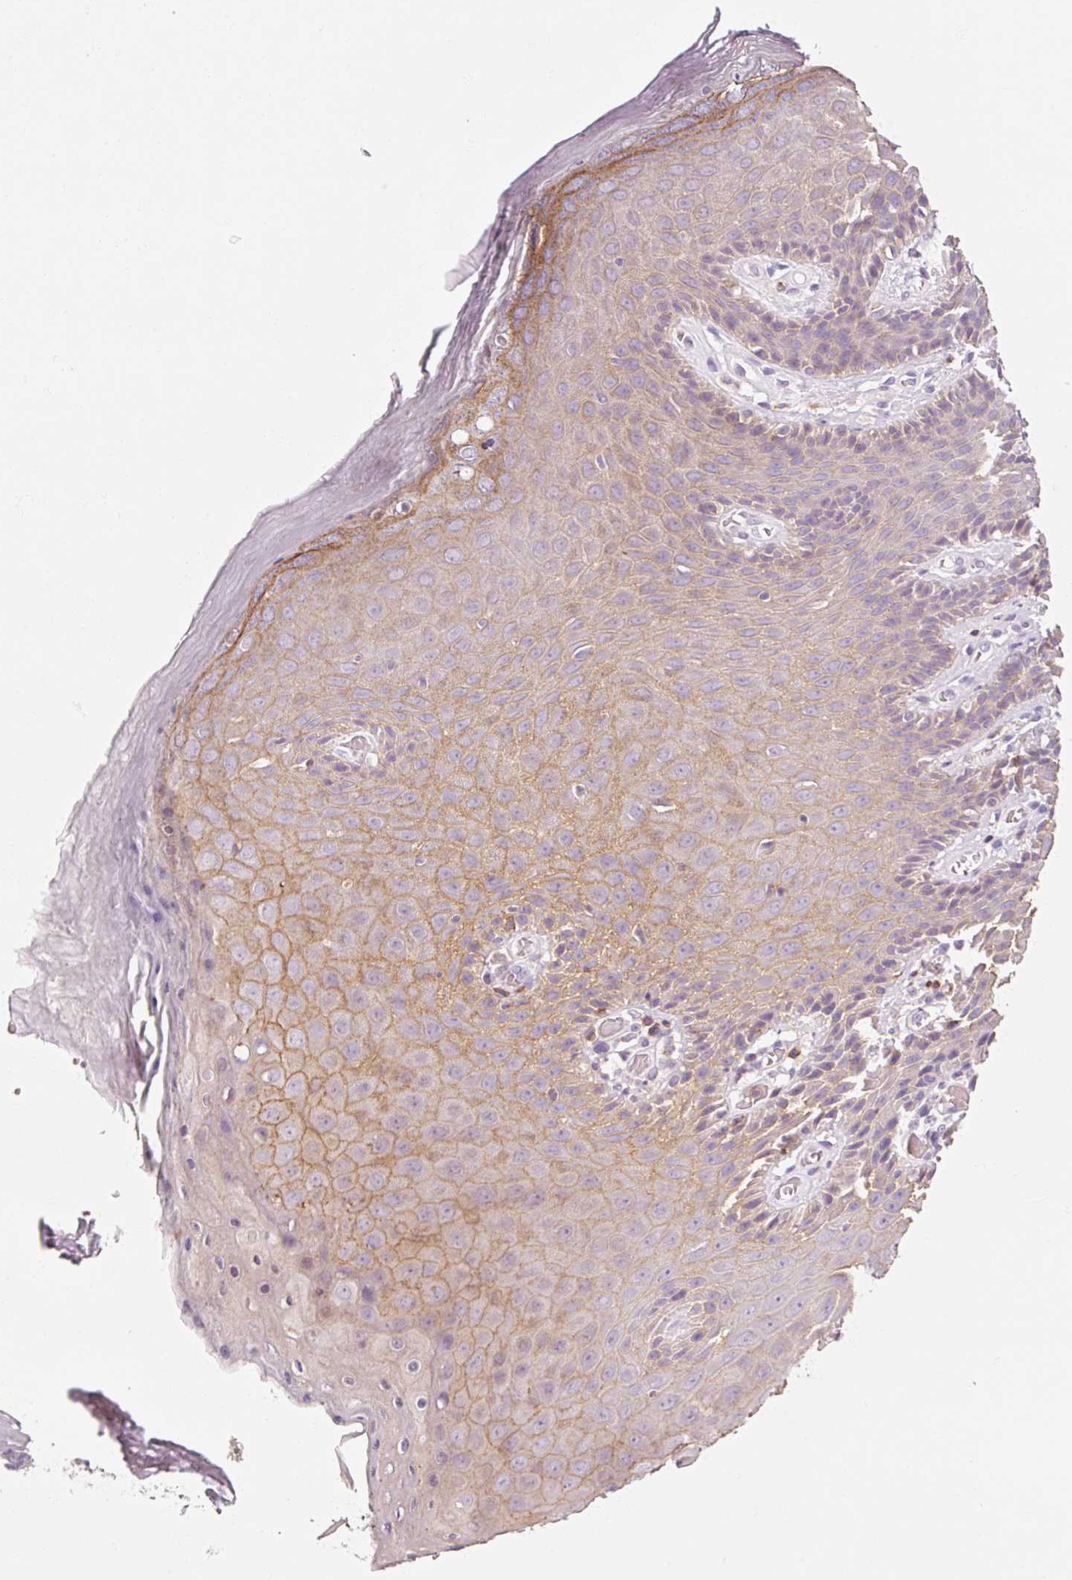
{"staining": {"intensity": "moderate", "quantity": "<25%", "location": "cytoplasmic/membranous"}, "tissue": "skin", "cell_type": "Epidermal cells", "image_type": "normal", "snomed": [{"axis": "morphology", "description": "Normal tissue, NOS"}, {"axis": "topography", "description": "Anal"}, {"axis": "topography", "description": "Peripheral nerve tissue"}], "caption": "Immunohistochemistry (IHC) histopathology image of unremarkable human skin stained for a protein (brown), which demonstrates low levels of moderate cytoplasmic/membranous expression in about <25% of epidermal cells.", "gene": "OR8K1", "patient": {"sex": "male", "age": 53}}